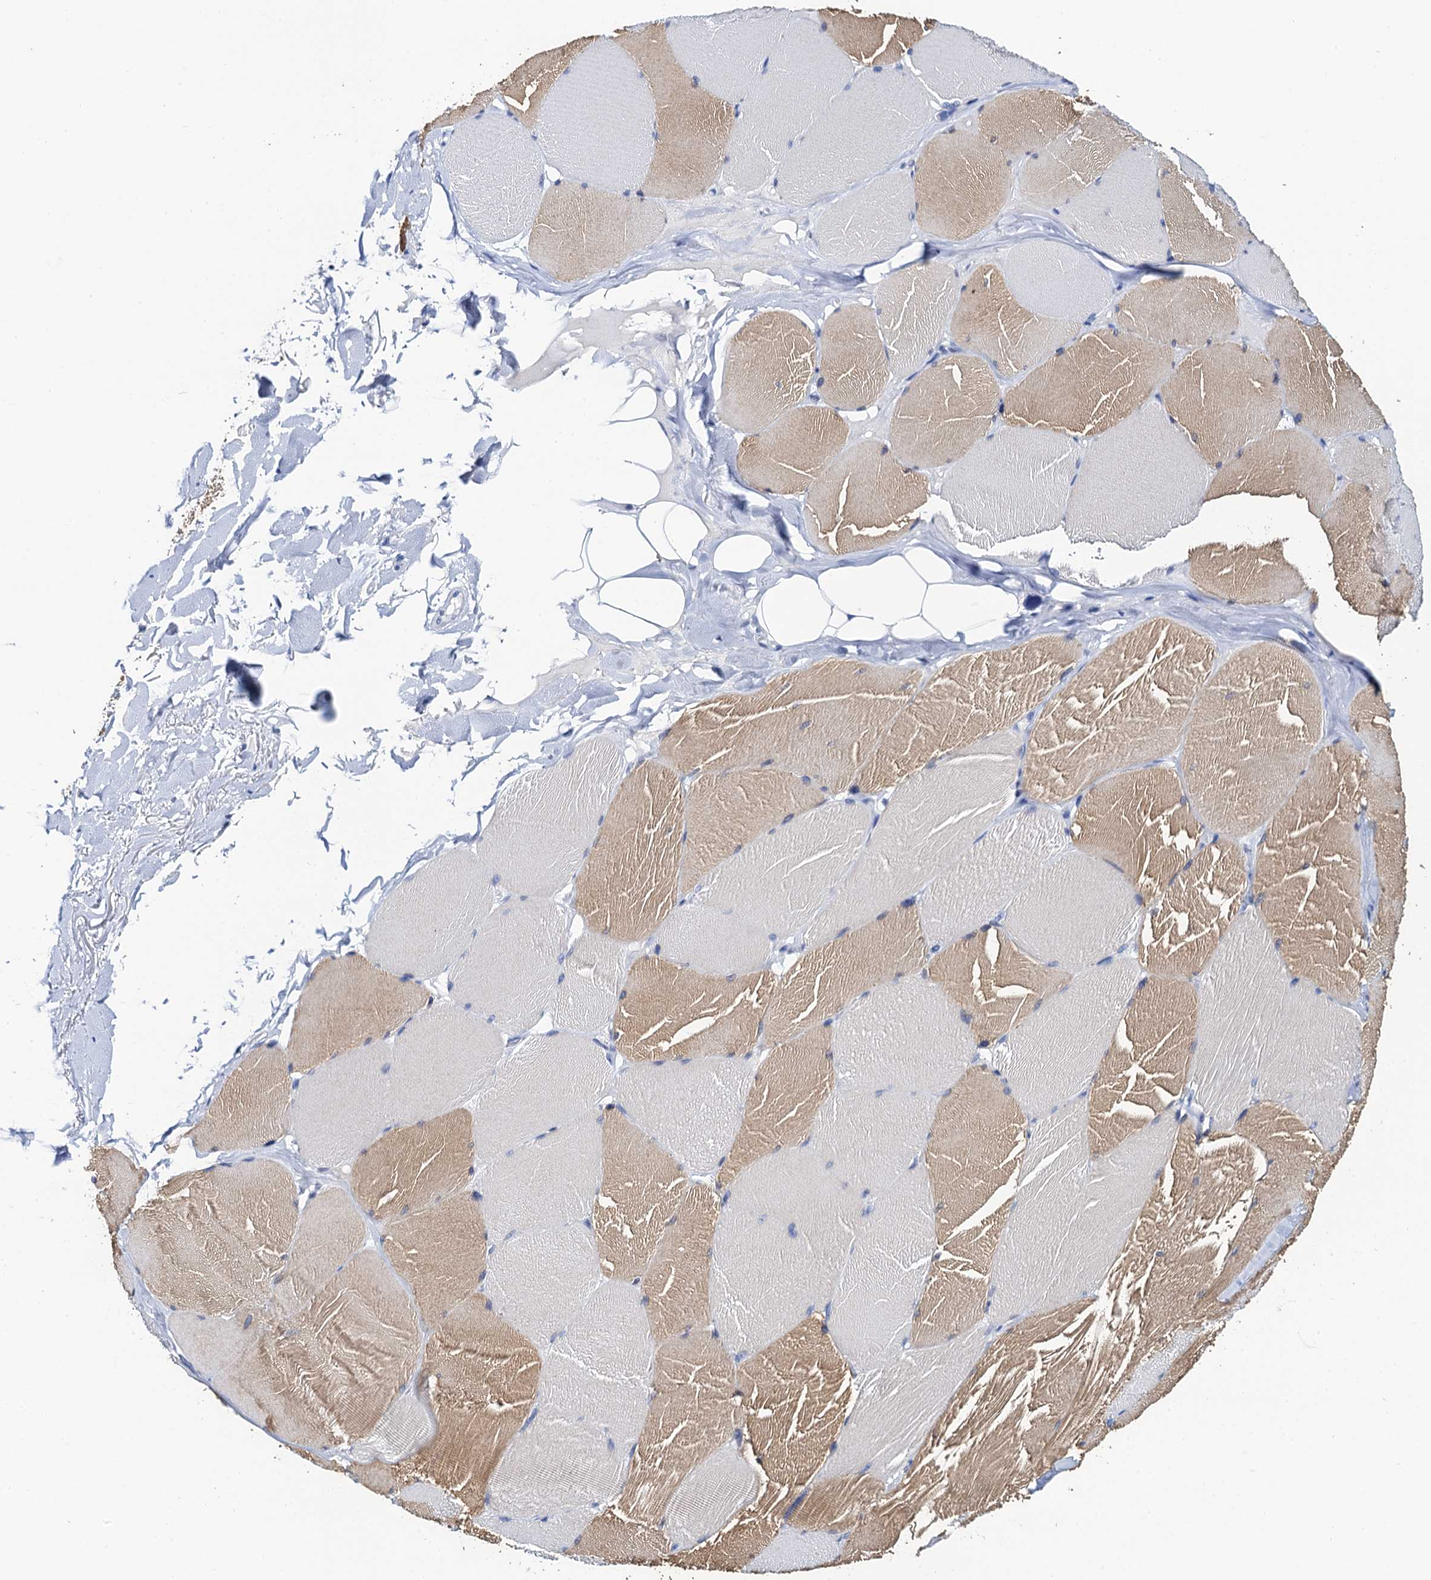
{"staining": {"intensity": "weak", "quantity": "25%-75%", "location": "cytoplasmic/membranous"}, "tissue": "skeletal muscle", "cell_type": "Myocytes", "image_type": "normal", "snomed": [{"axis": "morphology", "description": "Normal tissue, NOS"}, {"axis": "topography", "description": "Skin"}, {"axis": "topography", "description": "Skeletal muscle"}], "caption": "Immunohistochemical staining of benign human skeletal muscle demonstrates 25%-75% levels of weak cytoplasmic/membranous protein positivity in approximately 25%-75% of myocytes.", "gene": "LYPD3", "patient": {"sex": "male", "age": 83}}